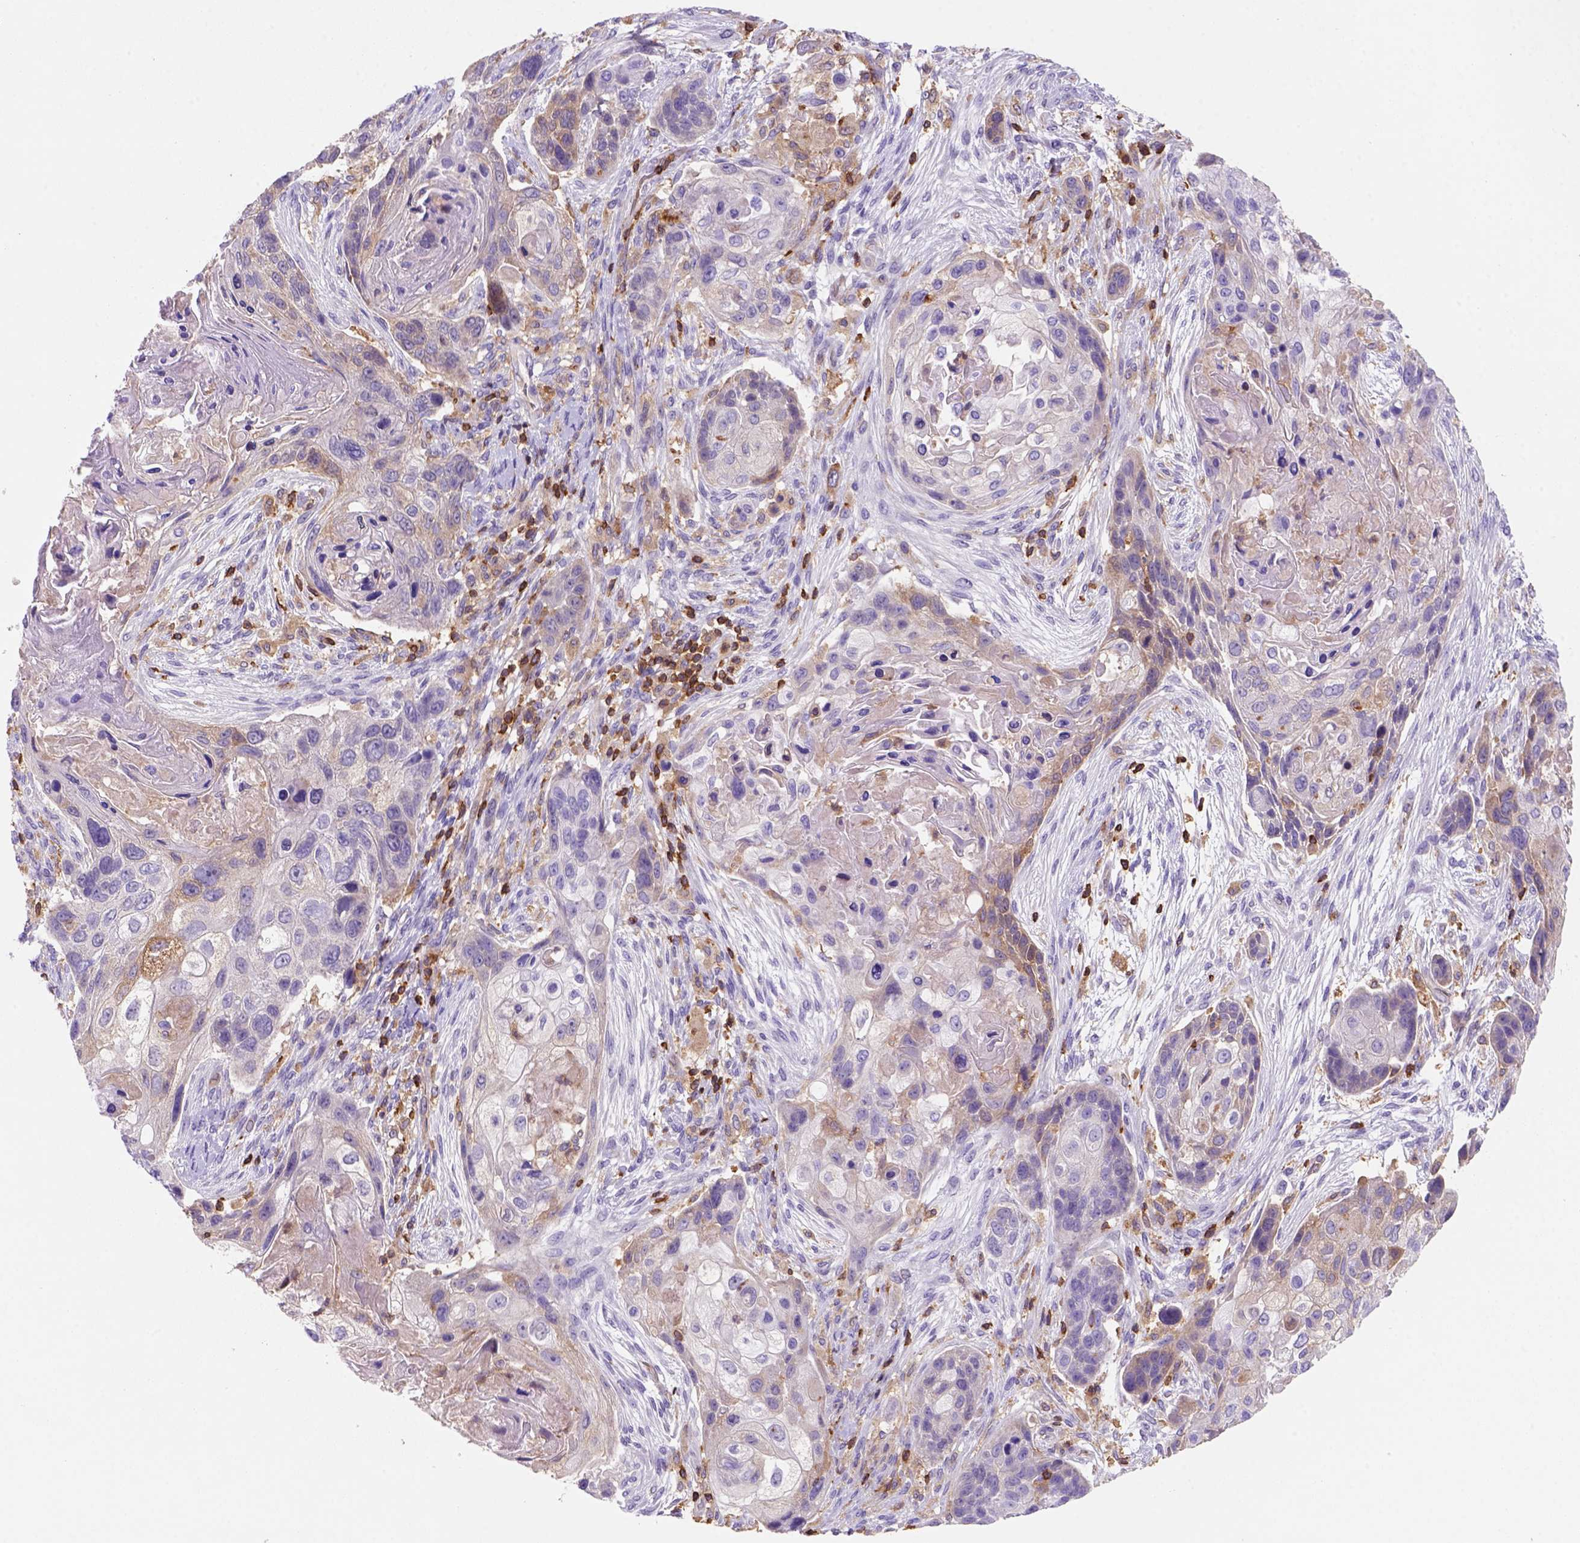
{"staining": {"intensity": "moderate", "quantity": "<25%", "location": "cytoplasmic/membranous"}, "tissue": "lung cancer", "cell_type": "Tumor cells", "image_type": "cancer", "snomed": [{"axis": "morphology", "description": "Squamous cell carcinoma, NOS"}, {"axis": "topography", "description": "Lung"}], "caption": "Protein staining exhibits moderate cytoplasmic/membranous staining in approximately <25% of tumor cells in lung cancer.", "gene": "INPP5D", "patient": {"sex": "male", "age": 69}}